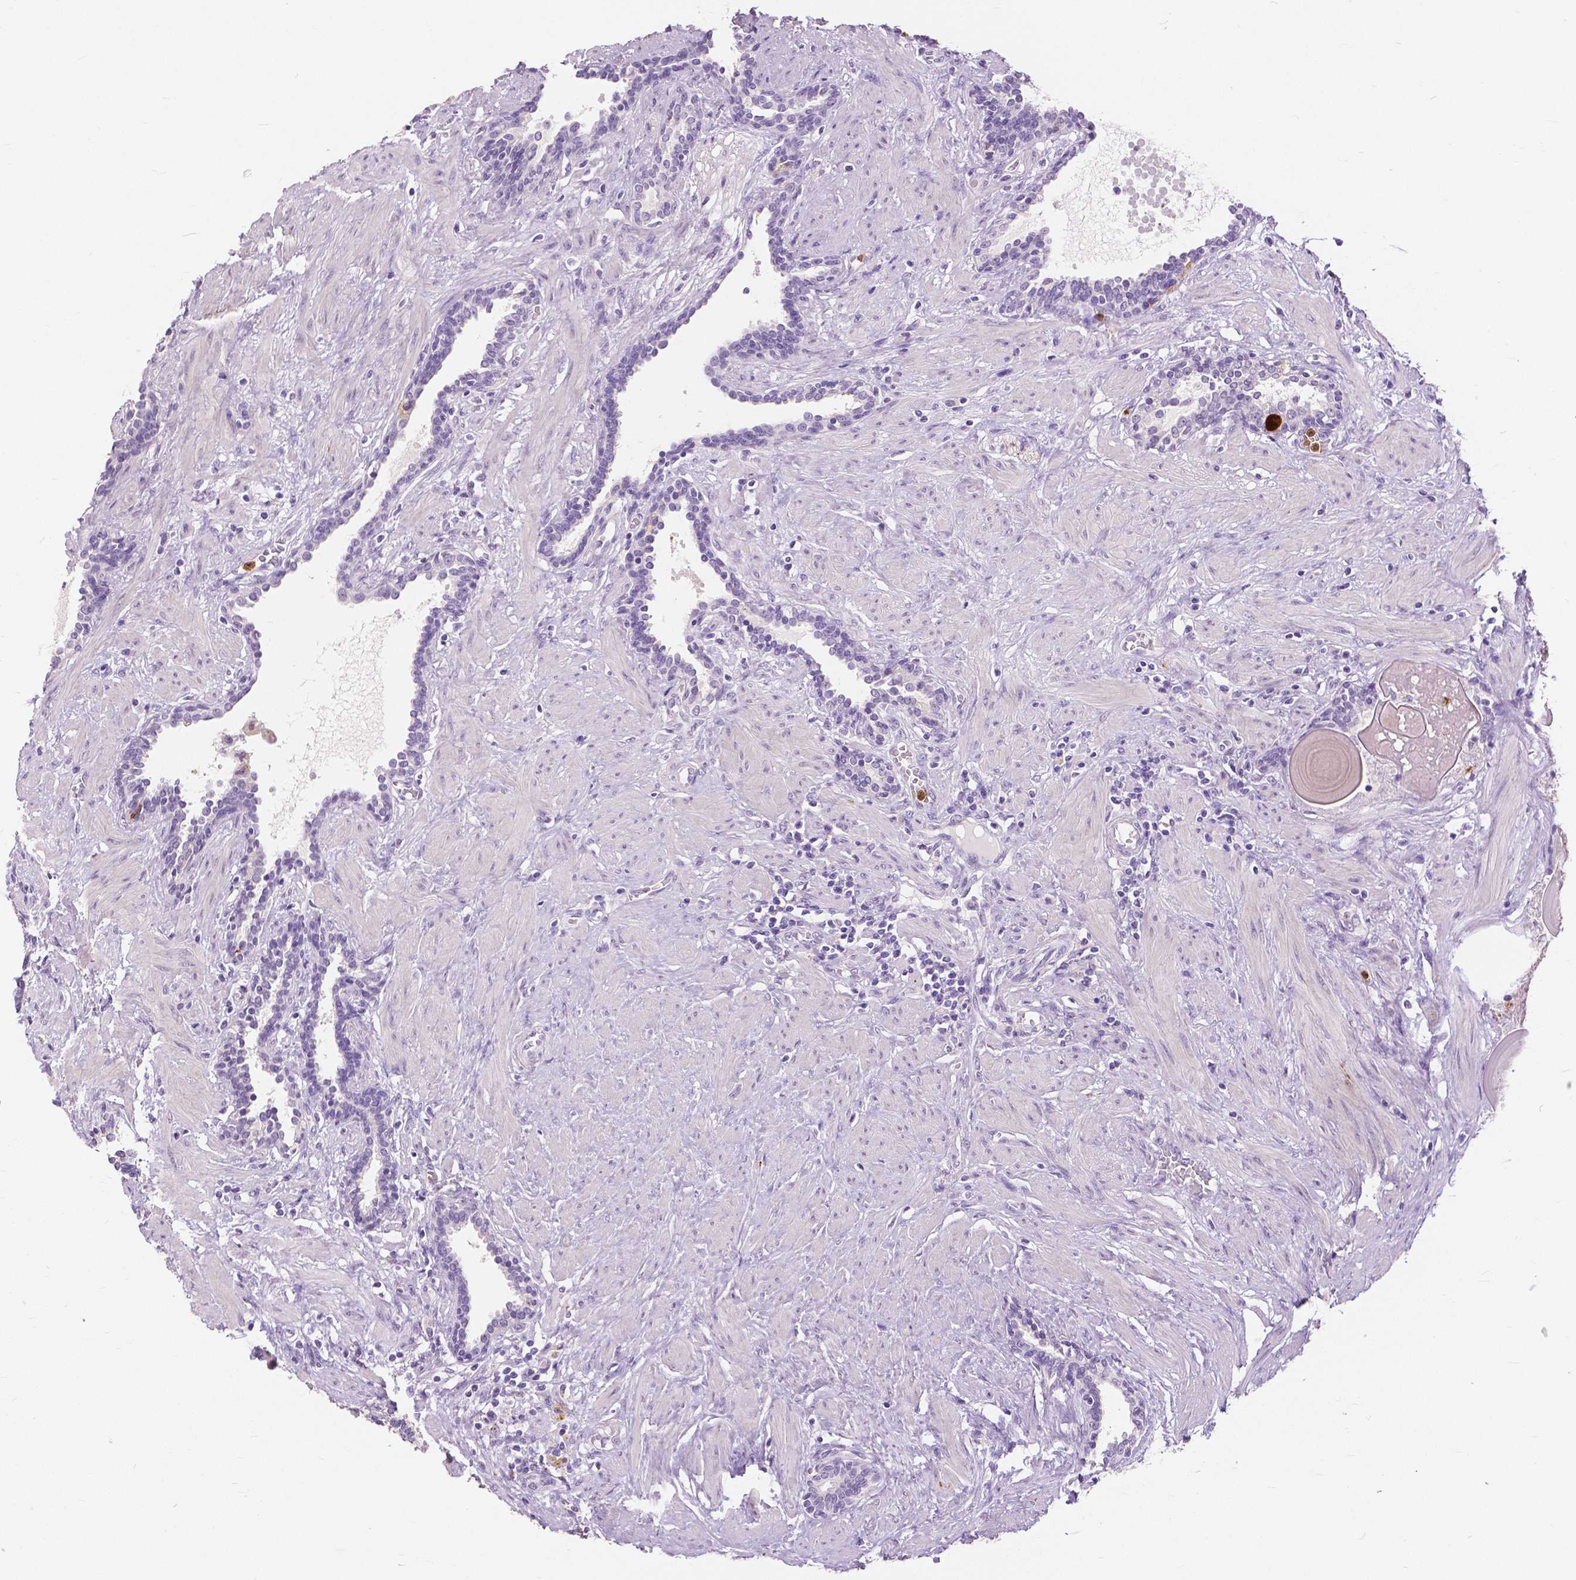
{"staining": {"intensity": "negative", "quantity": "none", "location": "none"}, "tissue": "prostate", "cell_type": "Glandular cells", "image_type": "normal", "snomed": [{"axis": "morphology", "description": "Normal tissue, NOS"}, {"axis": "topography", "description": "Prostate"}], "caption": "Immunohistochemical staining of benign human prostate exhibits no significant staining in glandular cells.", "gene": "CXCR2", "patient": {"sex": "male", "age": 55}}